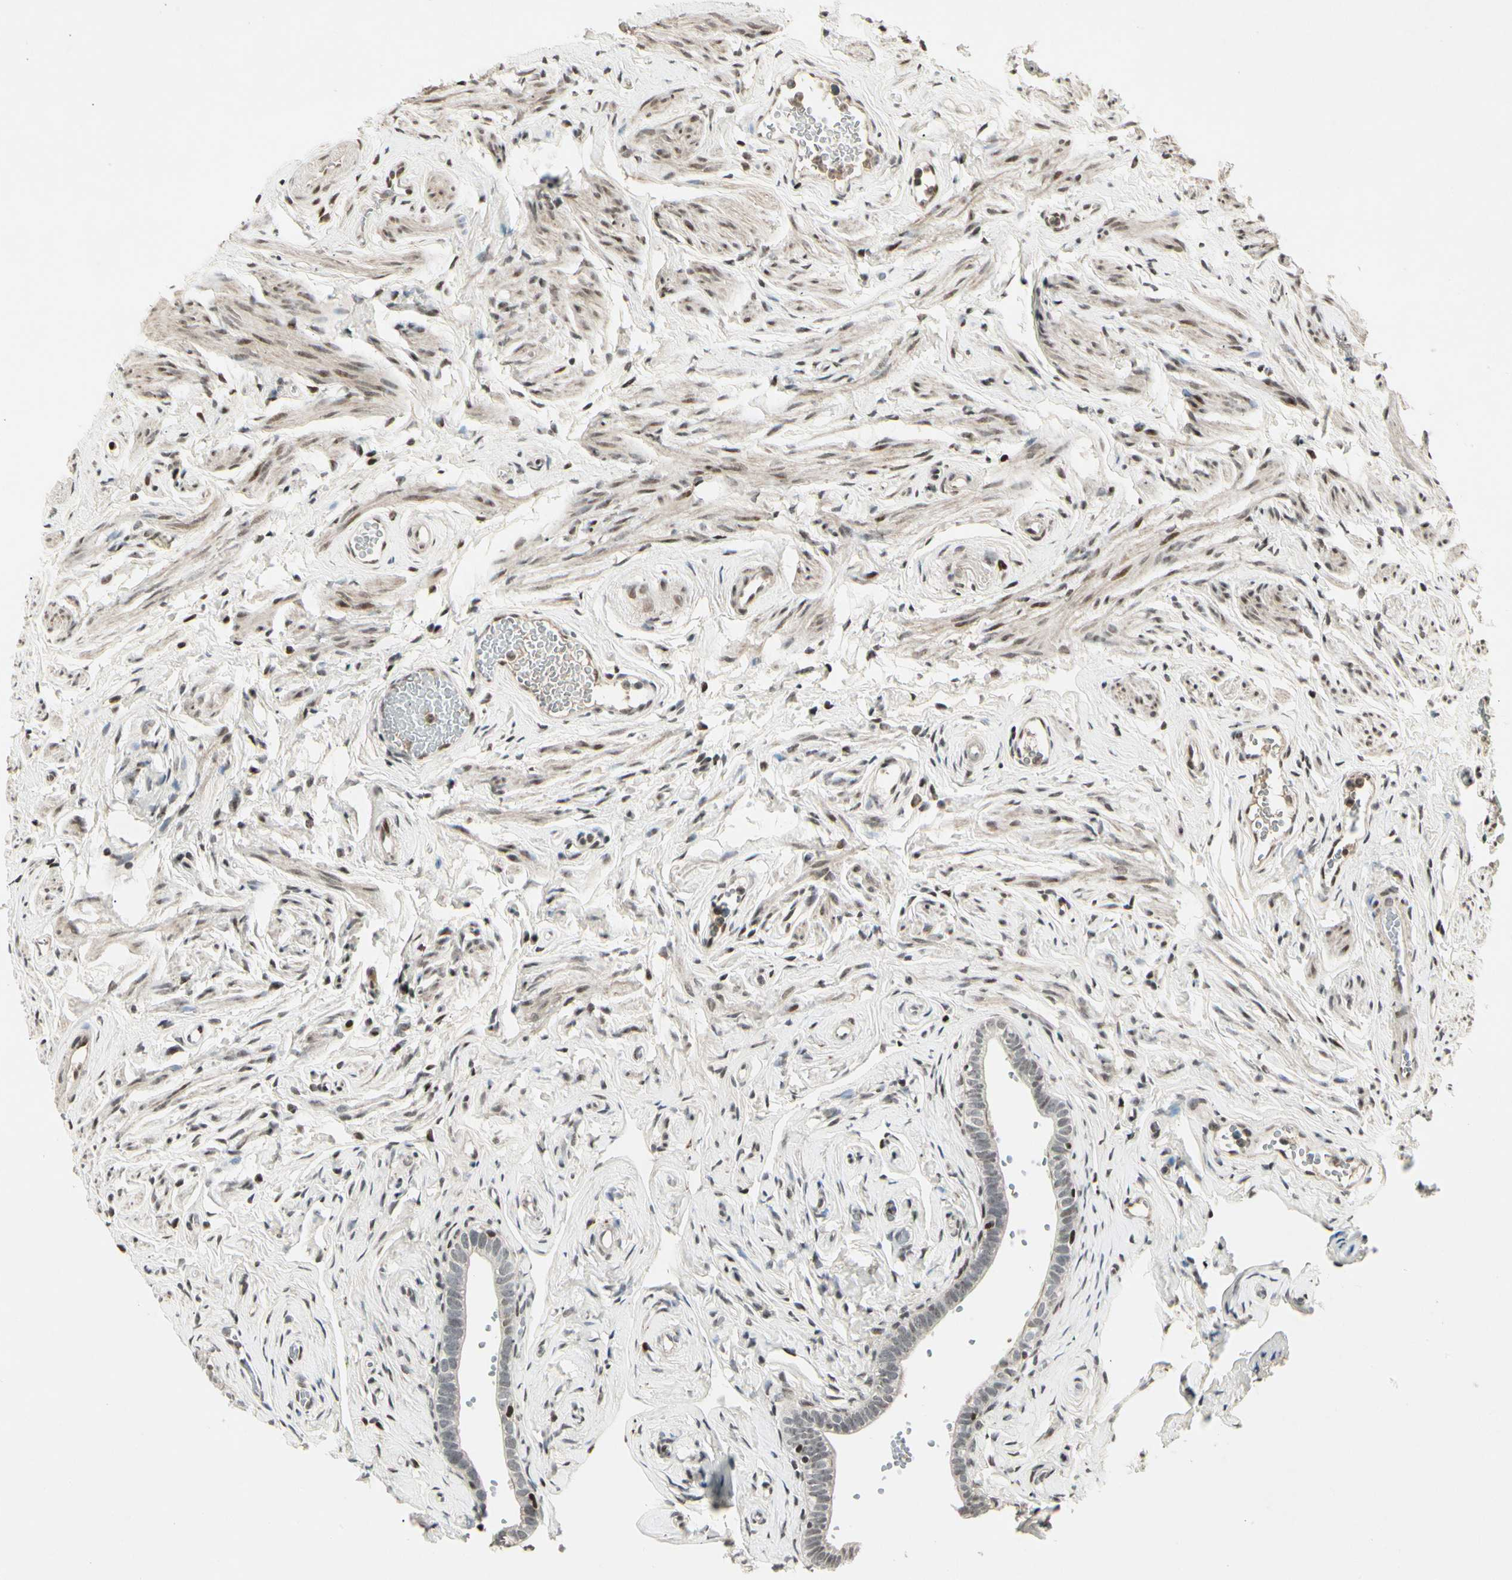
{"staining": {"intensity": "negative", "quantity": "none", "location": "none"}, "tissue": "fallopian tube", "cell_type": "Glandular cells", "image_type": "normal", "snomed": [{"axis": "morphology", "description": "Normal tissue, NOS"}, {"axis": "topography", "description": "Fallopian tube"}], "caption": "Immunohistochemistry photomicrograph of benign fallopian tube: fallopian tube stained with DAB shows no significant protein staining in glandular cells.", "gene": "FOXJ2", "patient": {"sex": "female", "age": 71}}